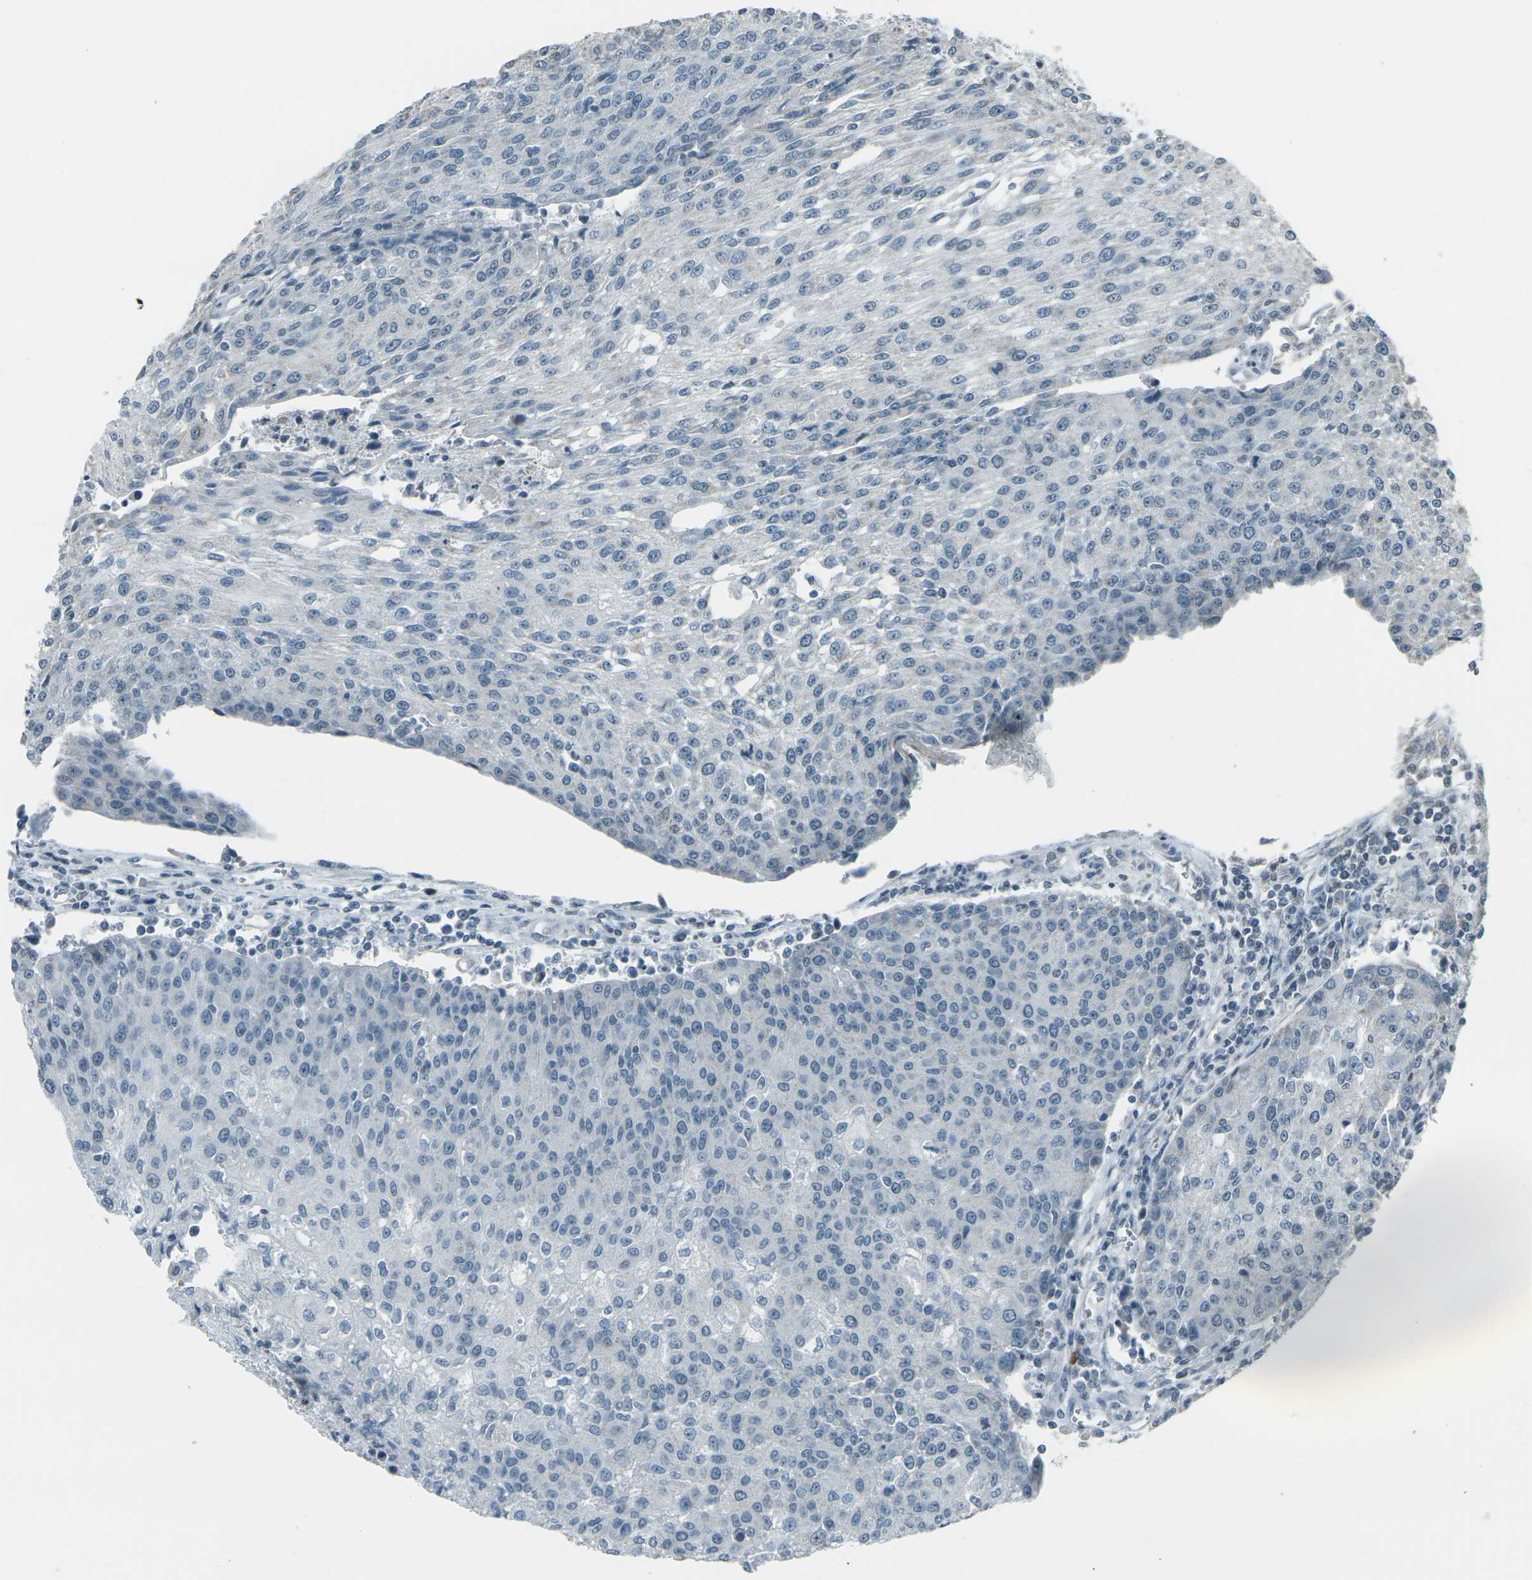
{"staining": {"intensity": "negative", "quantity": "none", "location": "none"}, "tissue": "urothelial cancer", "cell_type": "Tumor cells", "image_type": "cancer", "snomed": [{"axis": "morphology", "description": "Urothelial carcinoma, High grade"}, {"axis": "topography", "description": "Urinary bladder"}], "caption": "High-grade urothelial carcinoma stained for a protein using immunohistochemistry (IHC) reveals no staining tumor cells.", "gene": "H2BC1", "patient": {"sex": "female", "age": 85}}